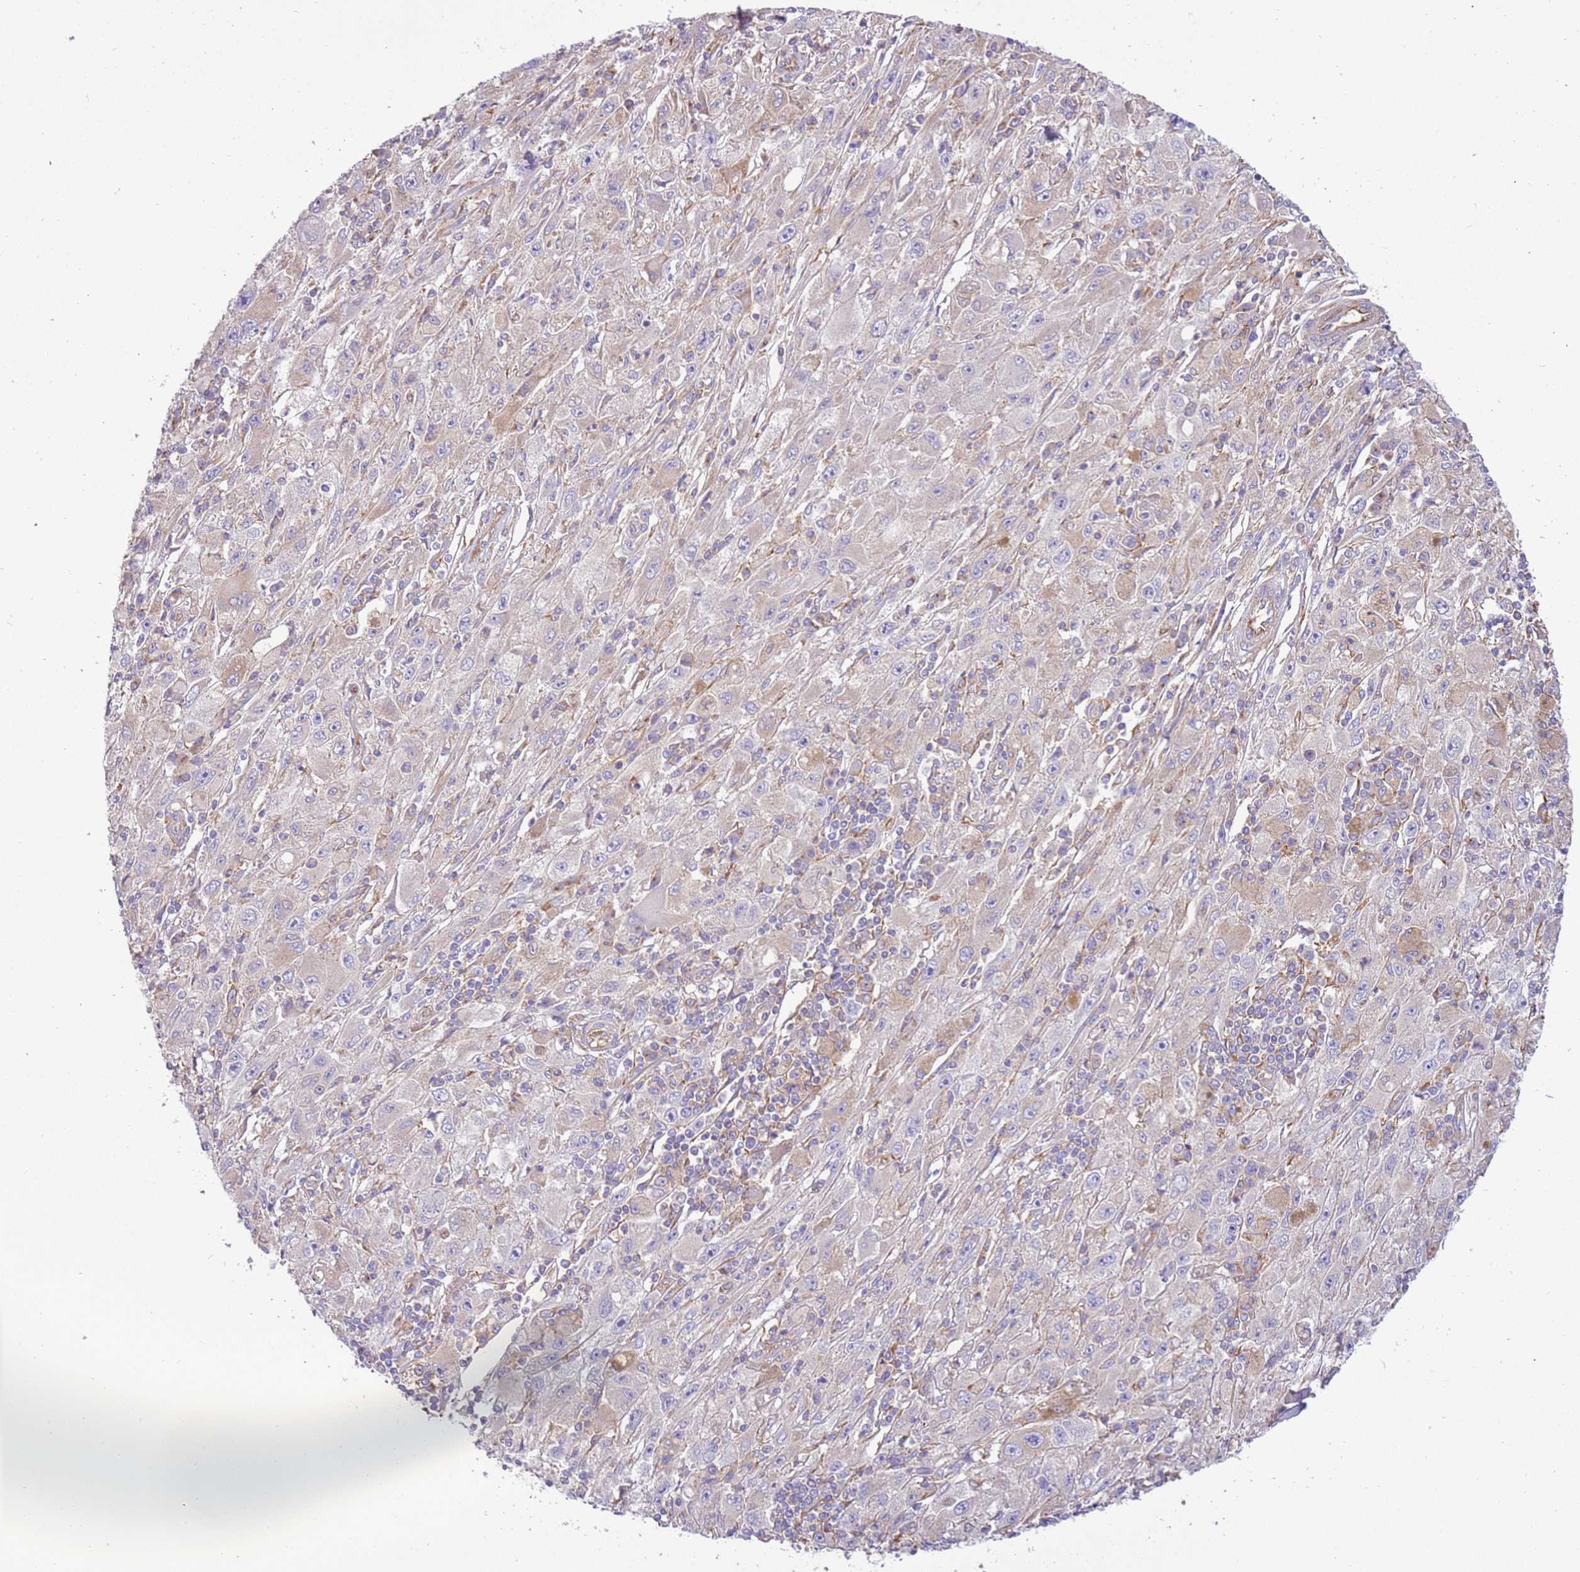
{"staining": {"intensity": "weak", "quantity": "<25%", "location": "cytoplasmic/membranous"}, "tissue": "melanoma", "cell_type": "Tumor cells", "image_type": "cancer", "snomed": [{"axis": "morphology", "description": "Malignant melanoma, Metastatic site"}, {"axis": "topography", "description": "Skin"}], "caption": "DAB immunohistochemical staining of melanoma demonstrates no significant staining in tumor cells.", "gene": "NAALADL1", "patient": {"sex": "male", "age": 53}}